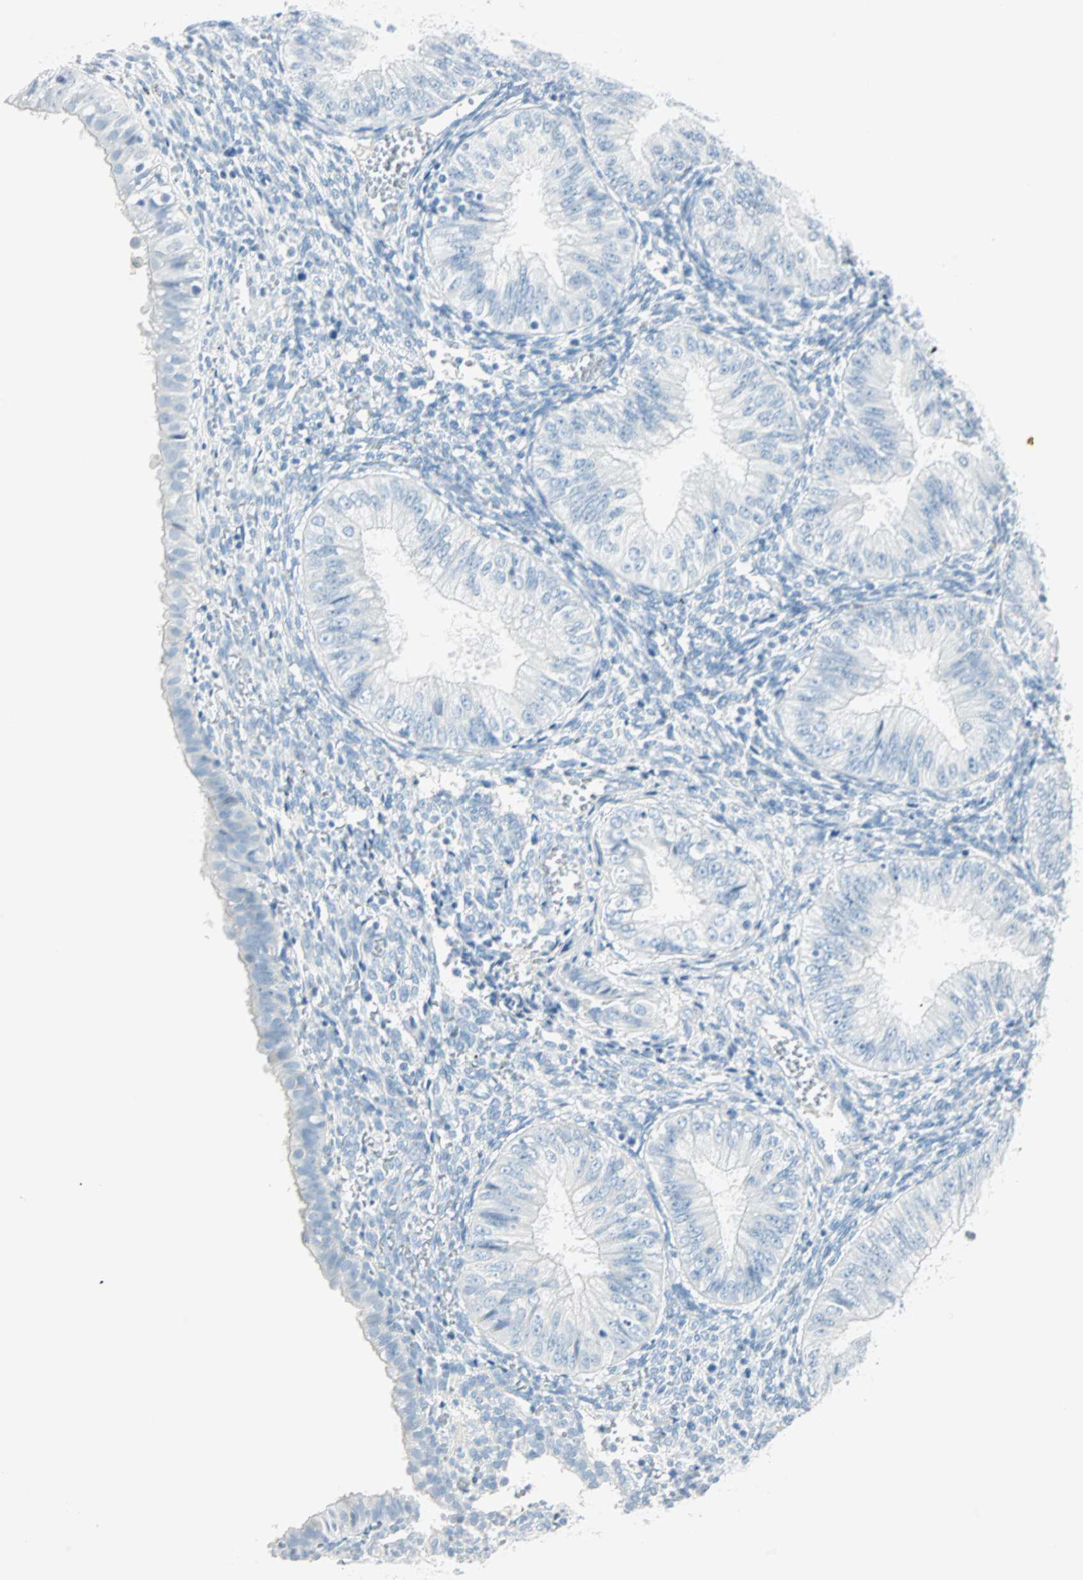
{"staining": {"intensity": "negative", "quantity": "none", "location": "none"}, "tissue": "endometrial cancer", "cell_type": "Tumor cells", "image_type": "cancer", "snomed": [{"axis": "morphology", "description": "Normal tissue, NOS"}, {"axis": "morphology", "description": "Adenocarcinoma, NOS"}, {"axis": "topography", "description": "Endometrium"}], "caption": "Immunohistochemistry image of adenocarcinoma (endometrial) stained for a protein (brown), which displays no expression in tumor cells.", "gene": "NES", "patient": {"sex": "female", "age": 53}}